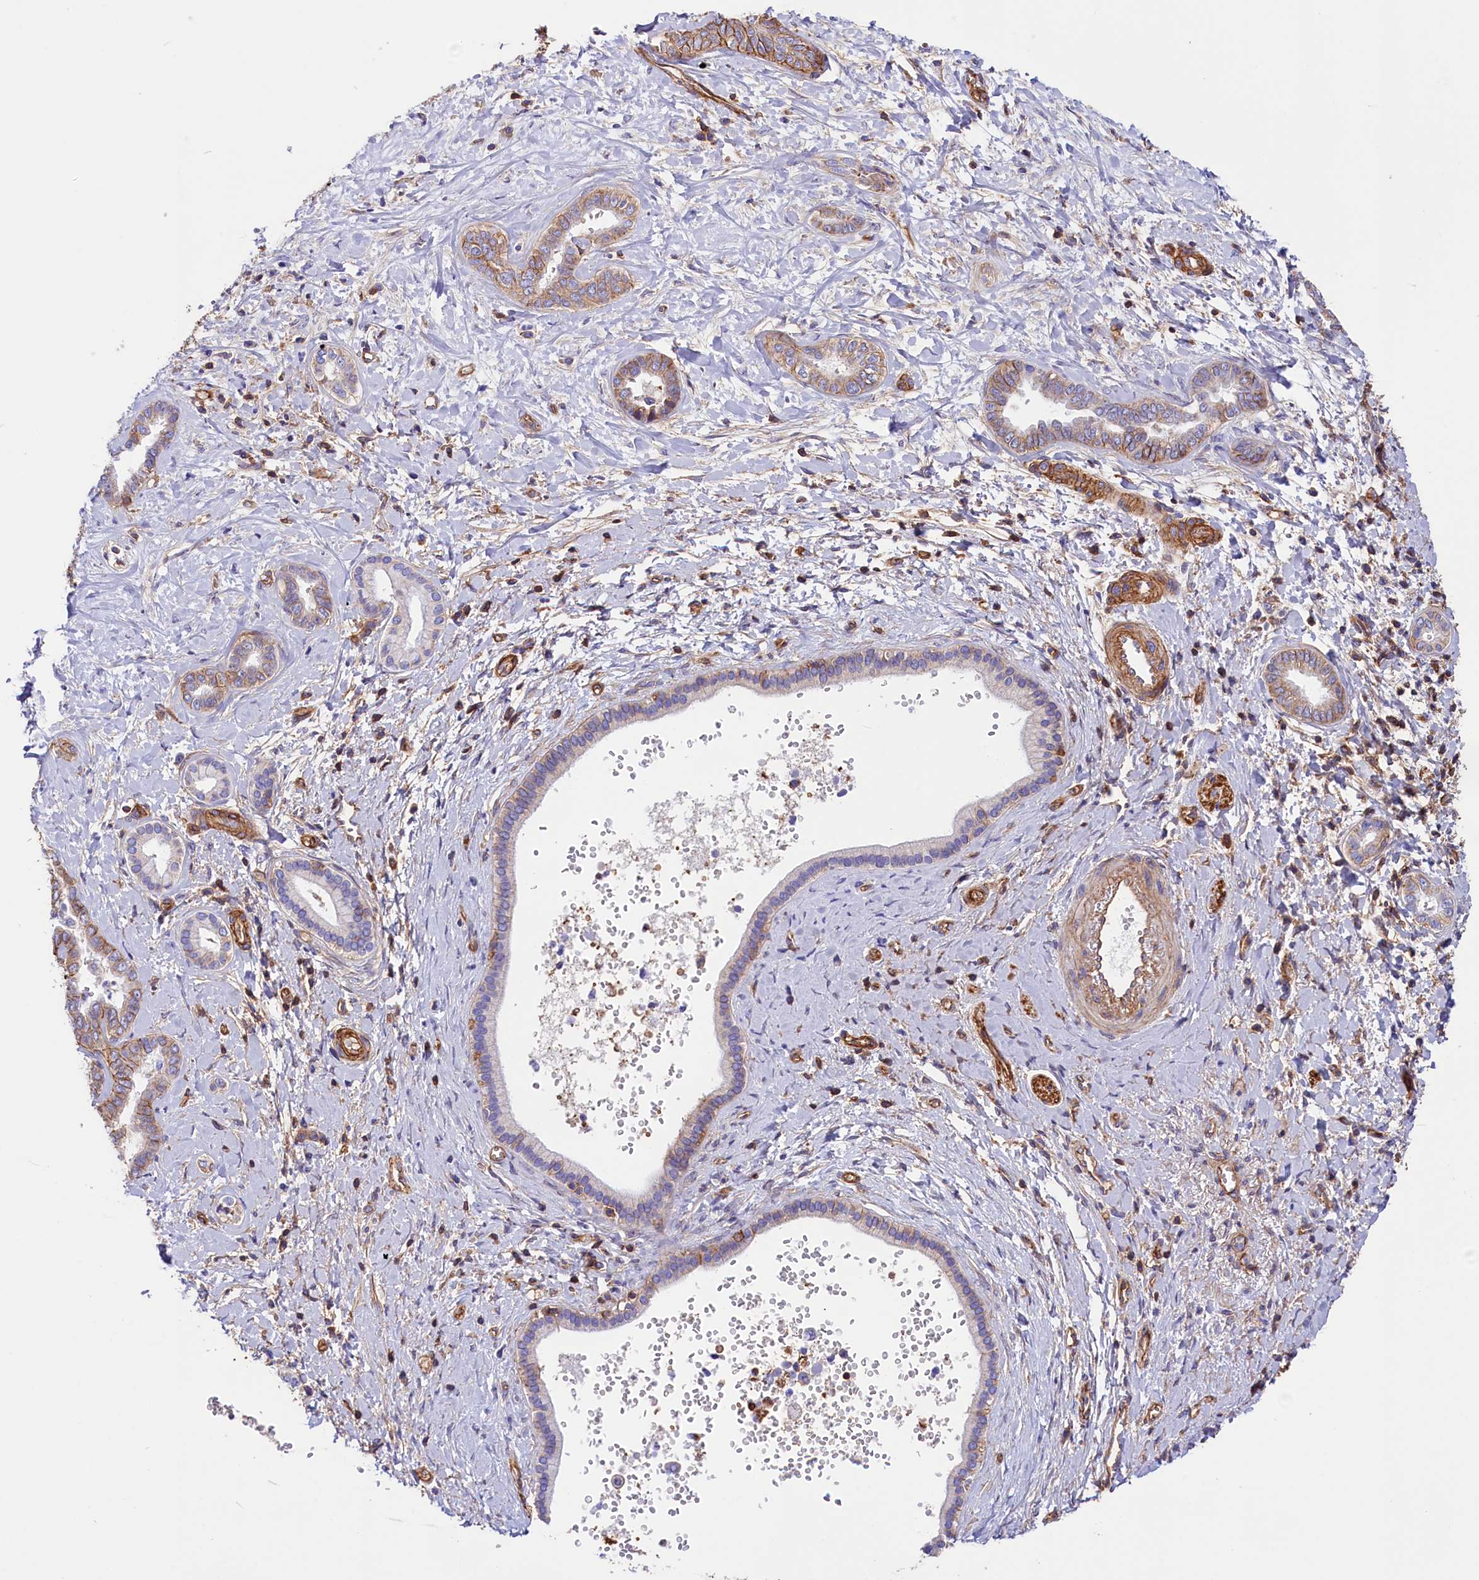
{"staining": {"intensity": "moderate", "quantity": "25%-75%", "location": "cytoplasmic/membranous"}, "tissue": "liver cancer", "cell_type": "Tumor cells", "image_type": "cancer", "snomed": [{"axis": "morphology", "description": "Cholangiocarcinoma"}, {"axis": "topography", "description": "Liver"}], "caption": "Immunohistochemical staining of liver cancer reveals medium levels of moderate cytoplasmic/membranous protein positivity in about 25%-75% of tumor cells.", "gene": "ATP2B4", "patient": {"sex": "female", "age": 77}}